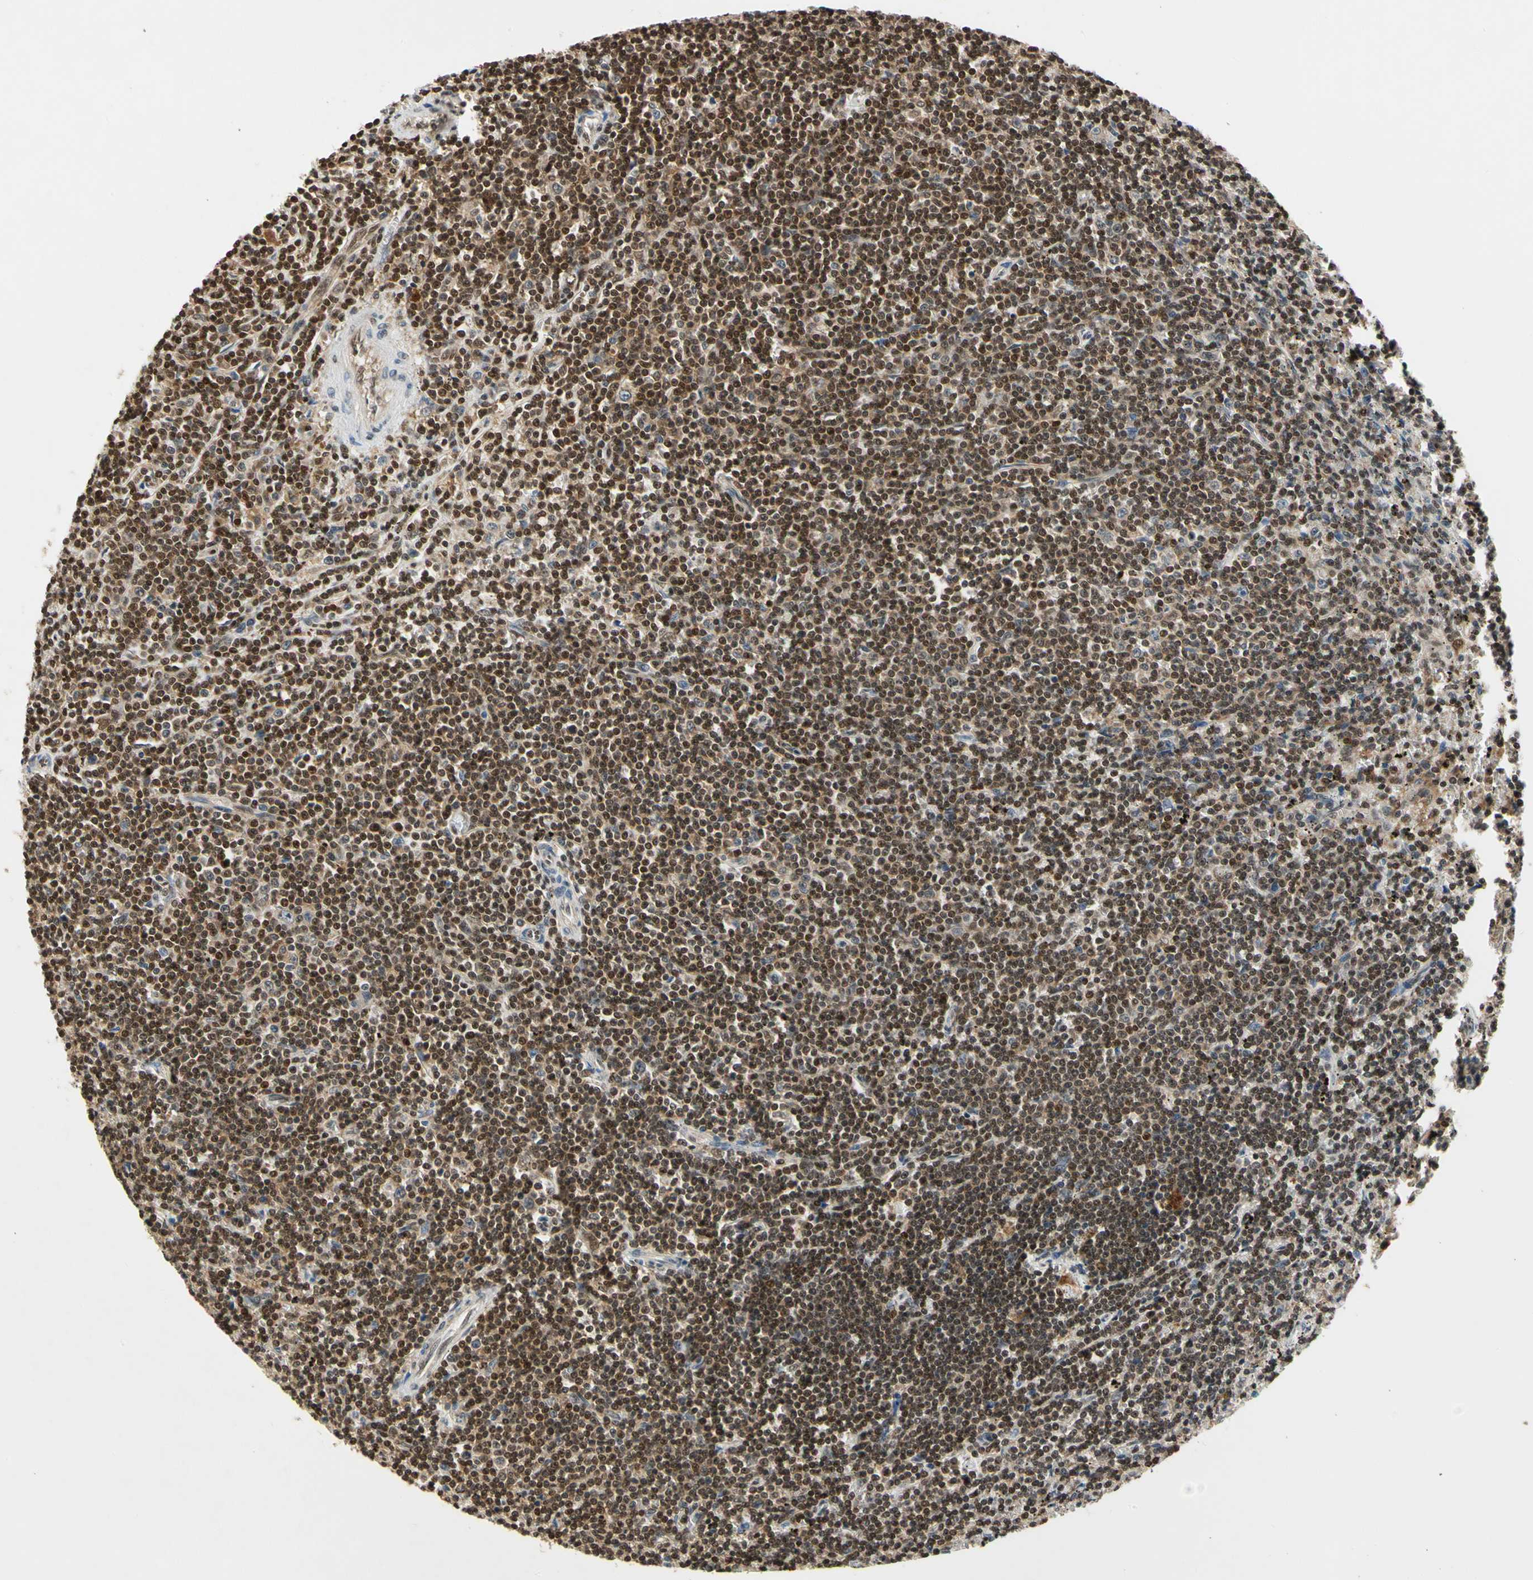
{"staining": {"intensity": "moderate", "quantity": ">75%", "location": "nuclear"}, "tissue": "lymphoma", "cell_type": "Tumor cells", "image_type": "cancer", "snomed": [{"axis": "morphology", "description": "Malignant lymphoma, non-Hodgkin's type, Low grade"}, {"axis": "topography", "description": "Spleen"}], "caption": "Malignant lymphoma, non-Hodgkin's type (low-grade) stained with a protein marker demonstrates moderate staining in tumor cells.", "gene": "GSR", "patient": {"sex": "male", "age": 76}}